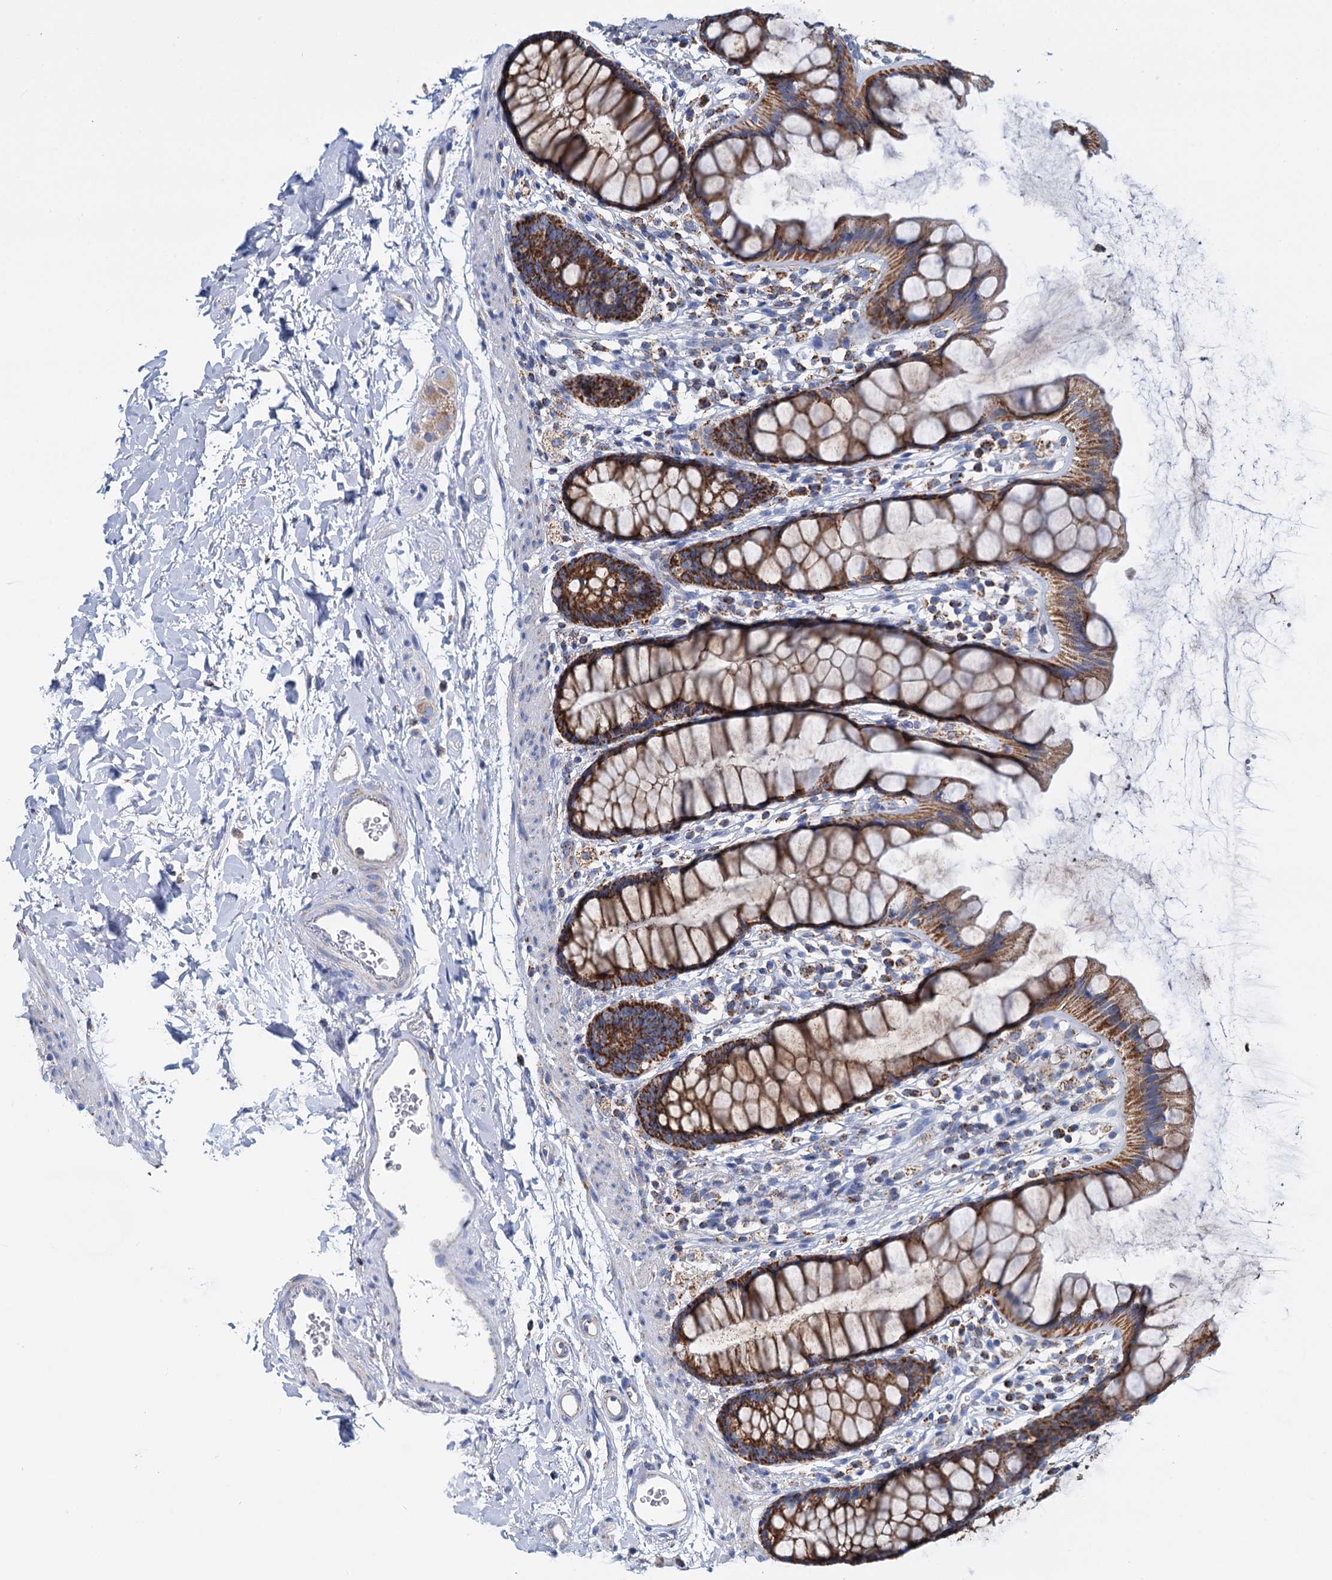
{"staining": {"intensity": "strong", "quantity": ">75%", "location": "cytoplasmic/membranous"}, "tissue": "rectum", "cell_type": "Glandular cells", "image_type": "normal", "snomed": [{"axis": "morphology", "description": "Normal tissue, NOS"}, {"axis": "topography", "description": "Rectum"}], "caption": "A brown stain shows strong cytoplasmic/membranous staining of a protein in glandular cells of benign rectum. The staining was performed using DAB (3,3'-diaminobenzidine) to visualize the protein expression in brown, while the nuclei were stained in blue with hematoxylin (Magnification: 20x).", "gene": "CCP110", "patient": {"sex": "female", "age": 65}}